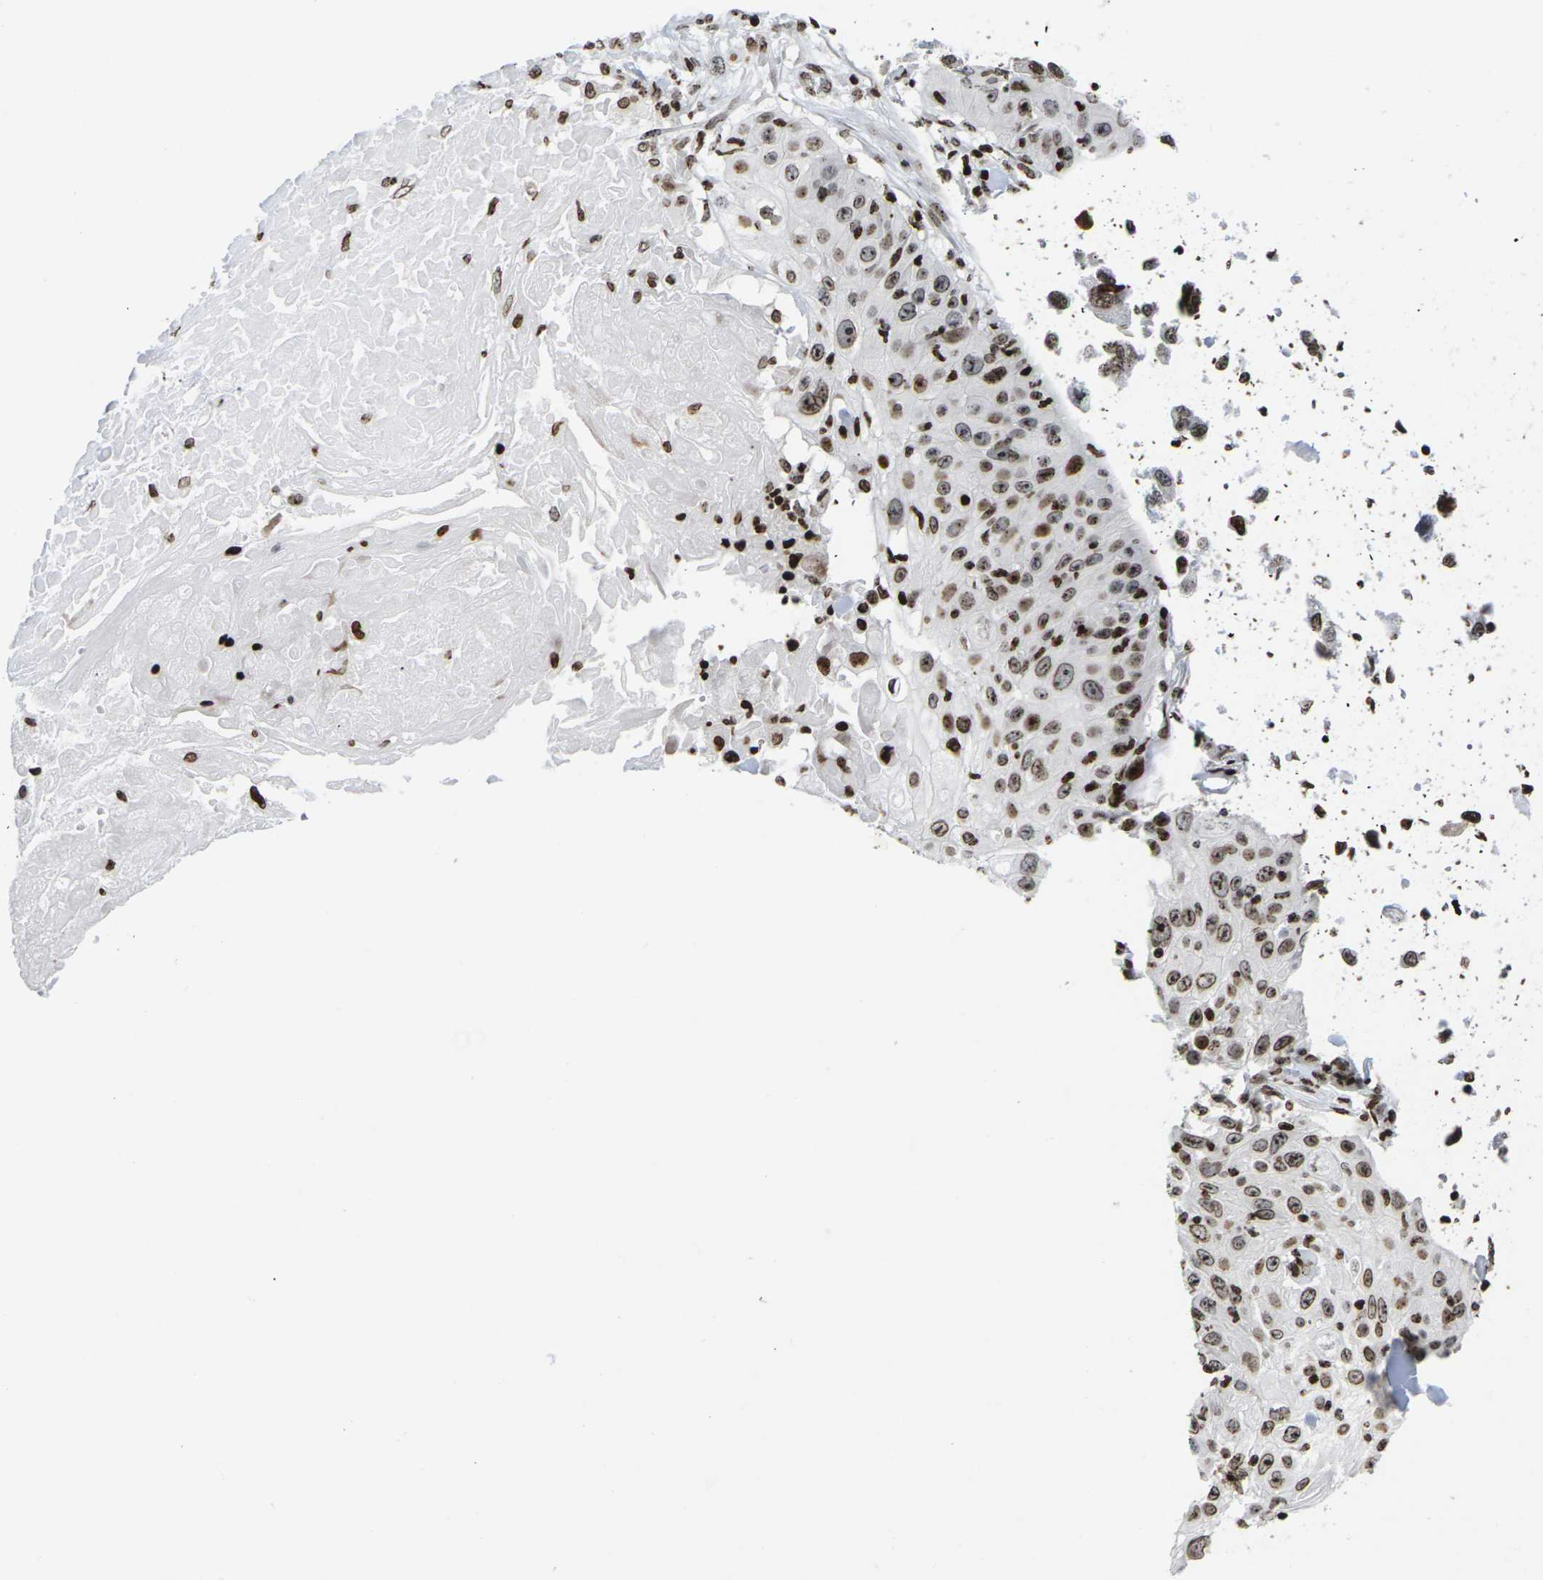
{"staining": {"intensity": "moderate", "quantity": ">75%", "location": "cytoplasmic/membranous,nuclear"}, "tissue": "skin cancer", "cell_type": "Tumor cells", "image_type": "cancer", "snomed": [{"axis": "morphology", "description": "Squamous cell carcinoma, NOS"}, {"axis": "topography", "description": "Skin"}], "caption": "Immunohistochemistry (IHC) histopathology image of neoplastic tissue: human squamous cell carcinoma (skin) stained using IHC reveals medium levels of moderate protein expression localized specifically in the cytoplasmic/membranous and nuclear of tumor cells, appearing as a cytoplasmic/membranous and nuclear brown color.", "gene": "H1-4", "patient": {"sex": "male", "age": 86}}